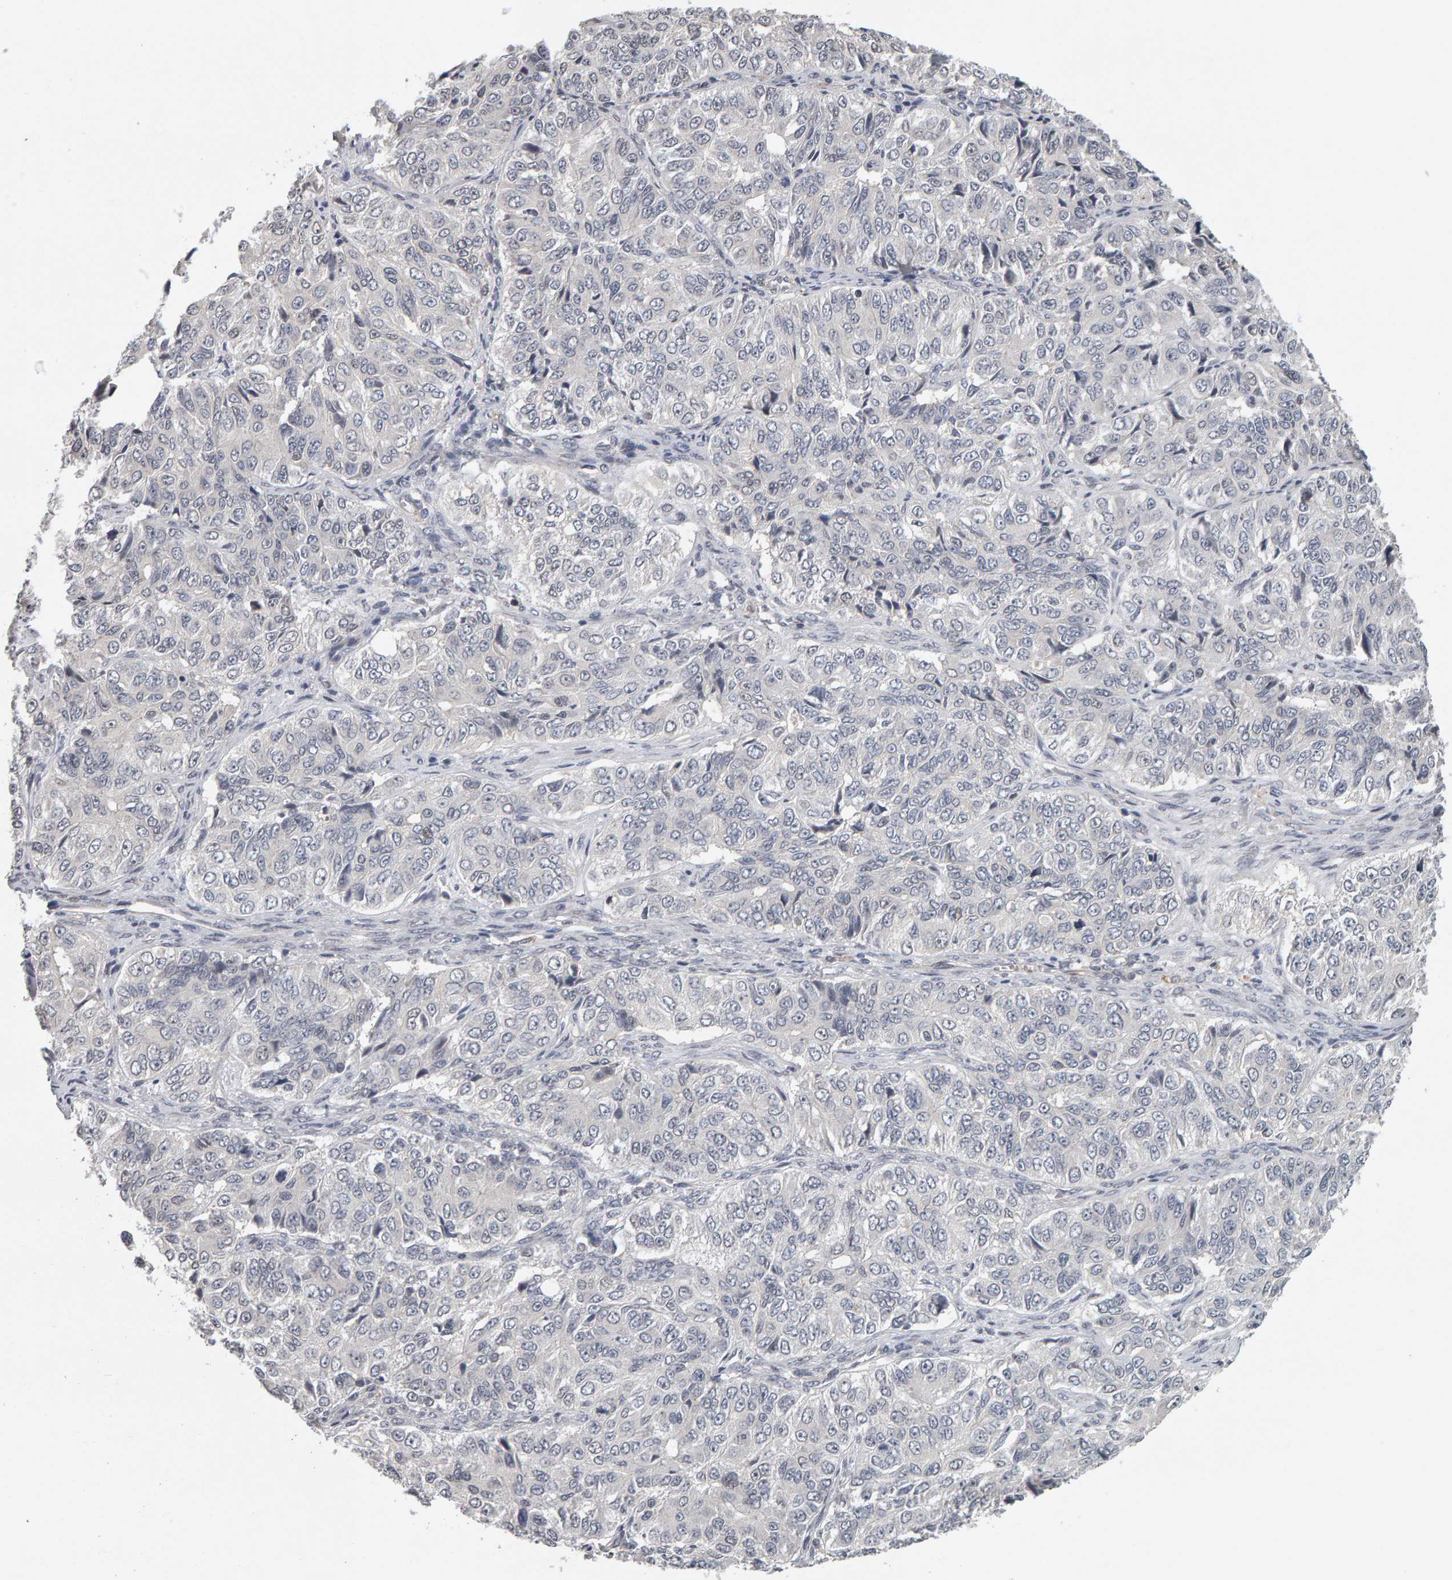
{"staining": {"intensity": "negative", "quantity": "none", "location": "none"}, "tissue": "ovarian cancer", "cell_type": "Tumor cells", "image_type": "cancer", "snomed": [{"axis": "morphology", "description": "Carcinoma, endometroid"}, {"axis": "topography", "description": "Ovary"}], "caption": "This image is of ovarian endometroid carcinoma stained with IHC to label a protein in brown with the nuclei are counter-stained blue. There is no positivity in tumor cells.", "gene": "TEFM", "patient": {"sex": "female", "age": 51}}